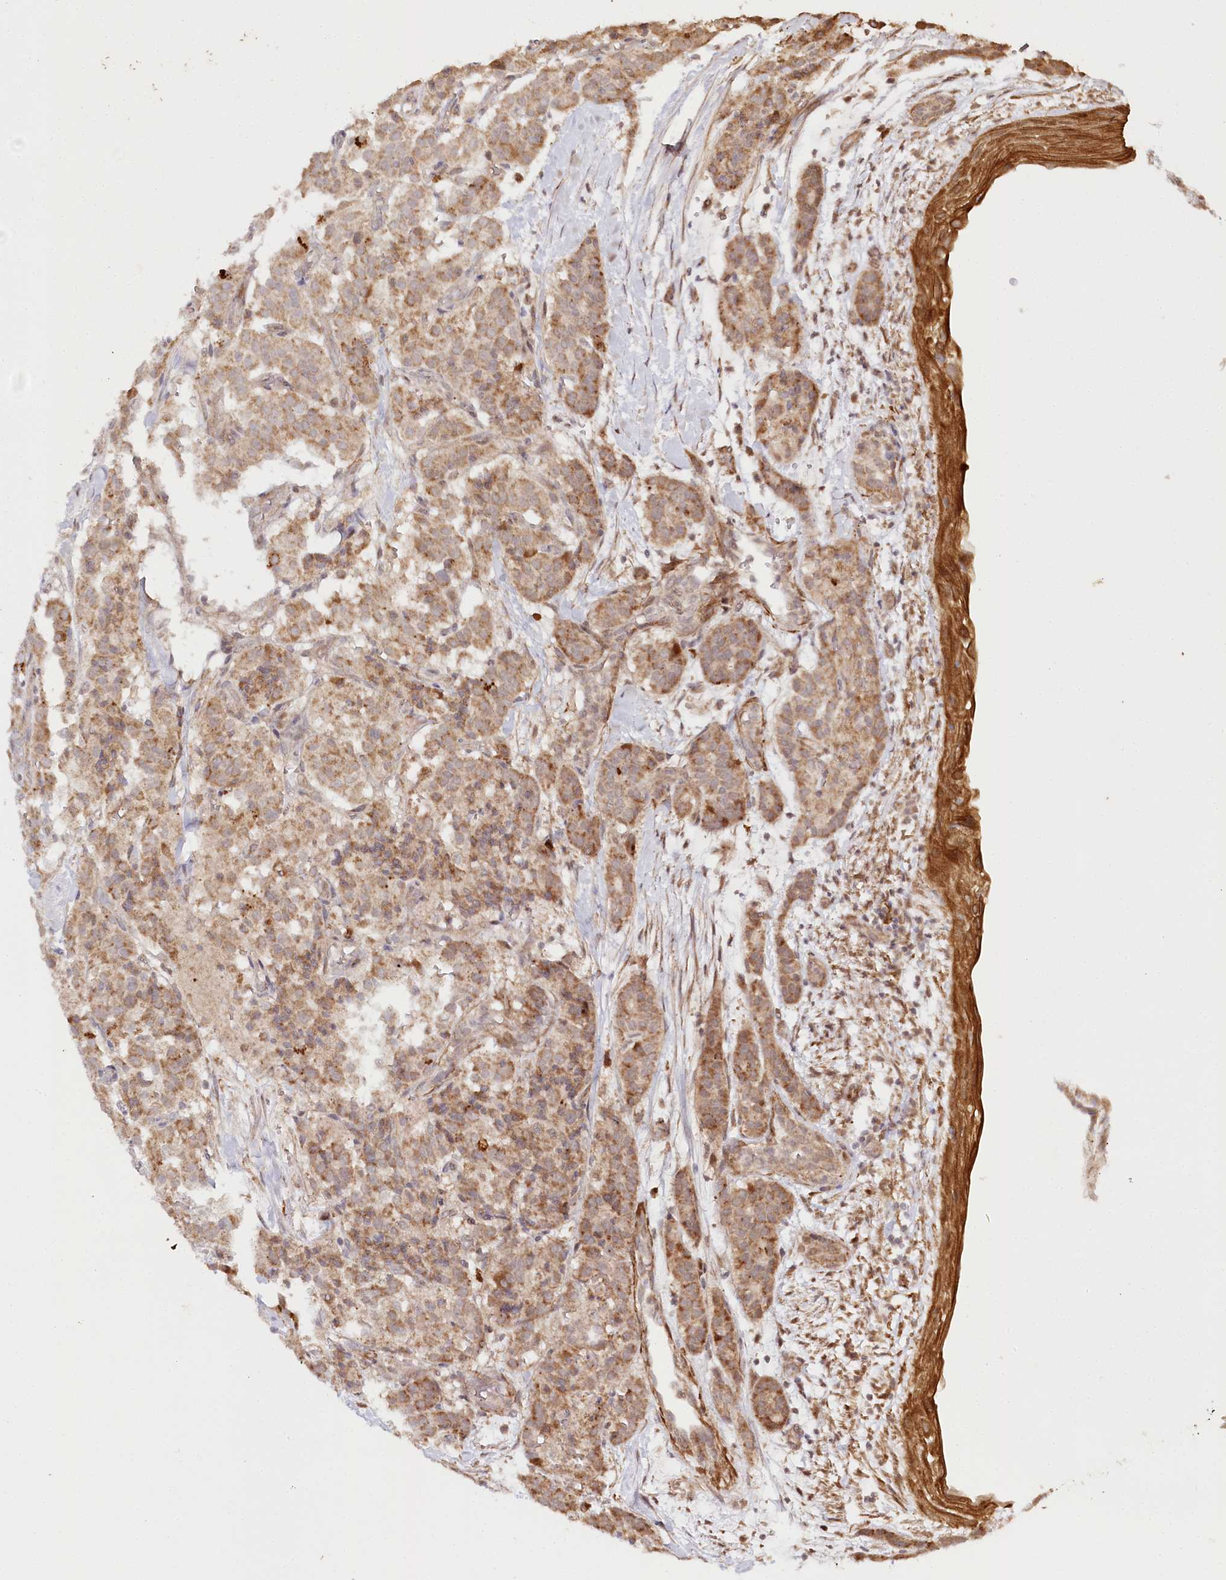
{"staining": {"intensity": "moderate", "quantity": ">75%", "location": "cytoplasmic/membranous"}, "tissue": "carcinoid", "cell_type": "Tumor cells", "image_type": "cancer", "snomed": [{"axis": "morphology", "description": "Carcinoid, malignant, NOS"}, {"axis": "topography", "description": "Lung"}], "caption": "A photomicrograph showing moderate cytoplasmic/membranous staining in approximately >75% of tumor cells in carcinoid, as visualized by brown immunohistochemical staining.", "gene": "ULK2", "patient": {"sex": "male", "age": 30}}